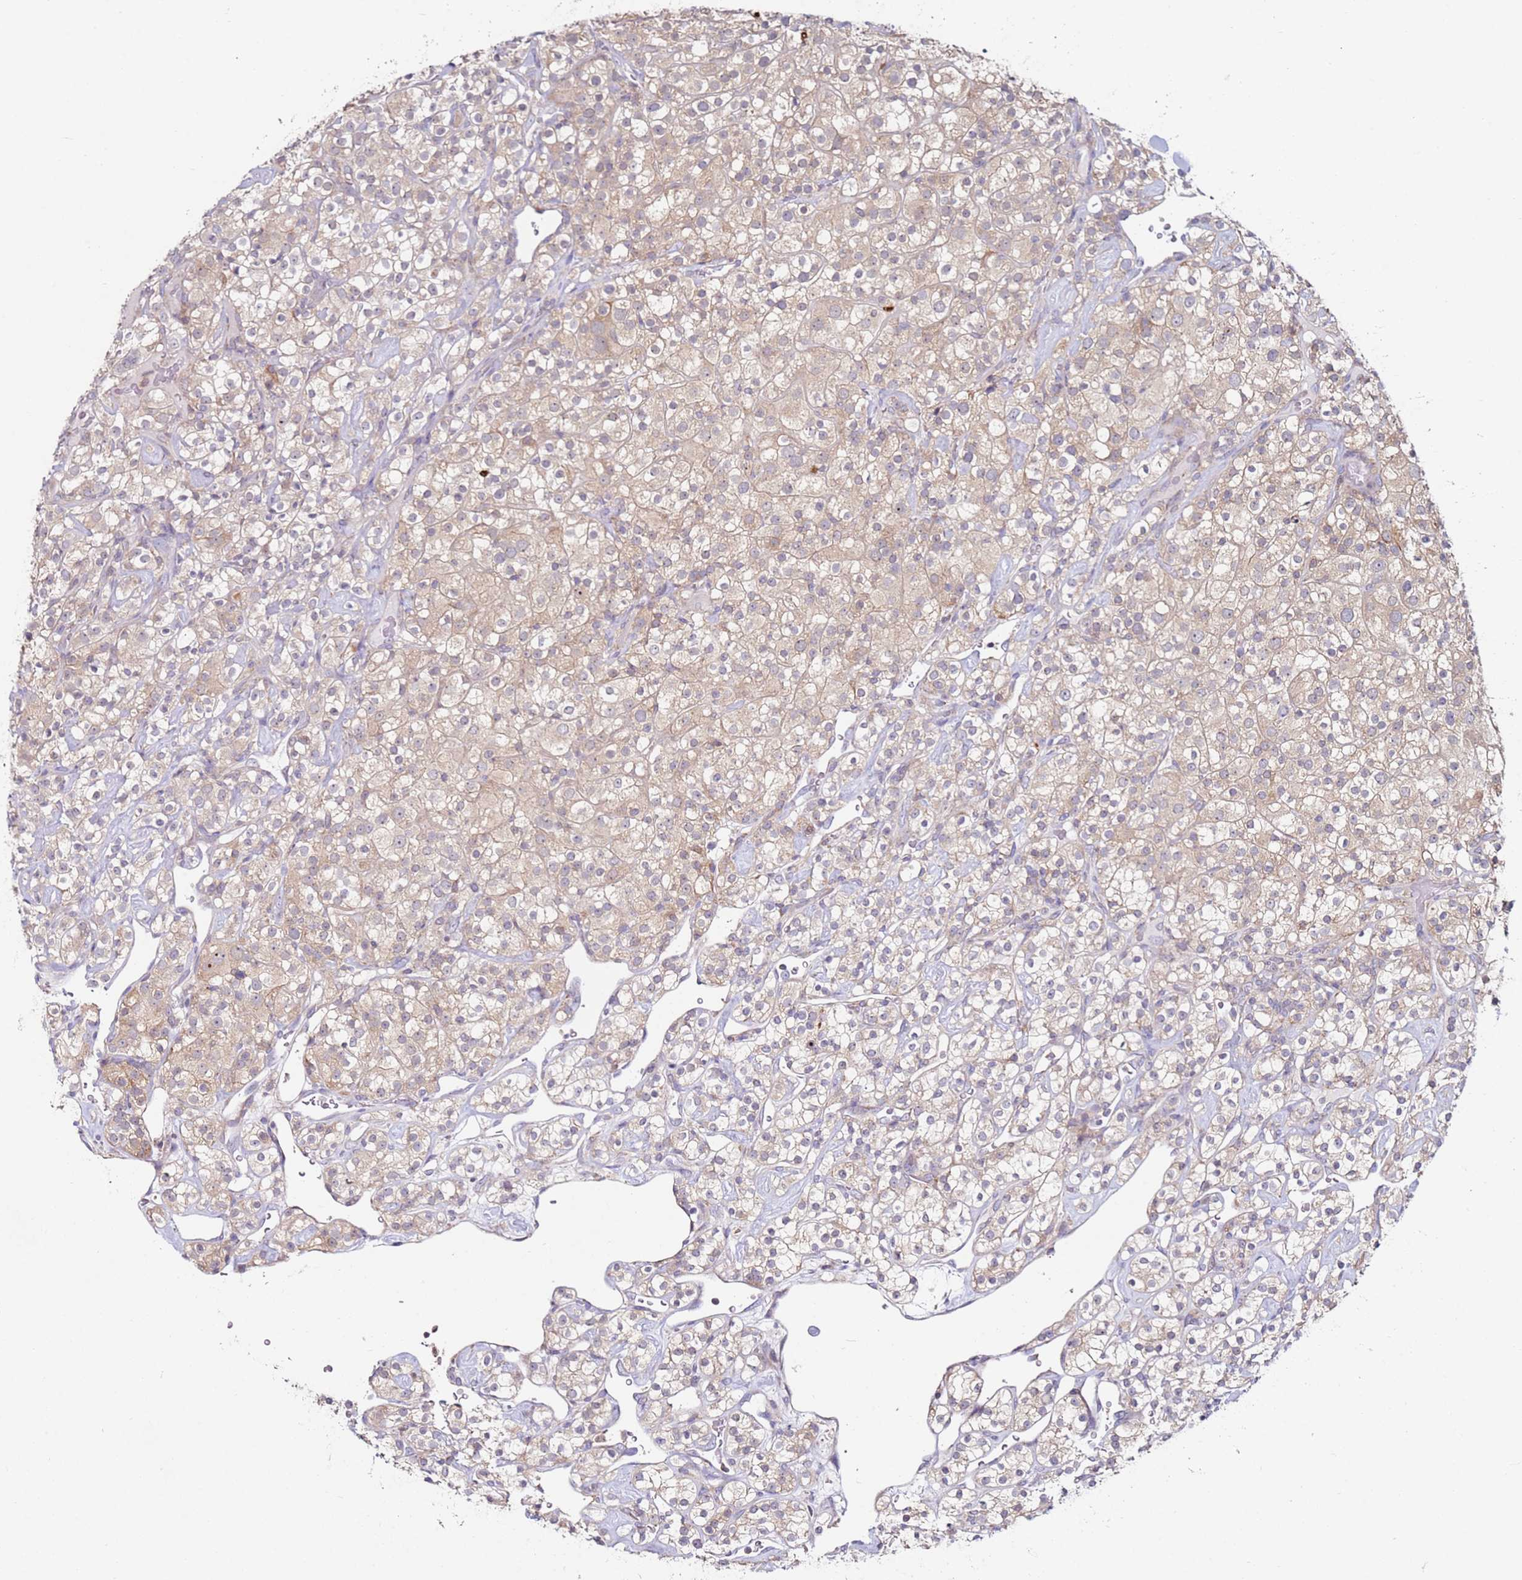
{"staining": {"intensity": "weak", "quantity": ">75%", "location": "cytoplasmic/membranous"}, "tissue": "renal cancer", "cell_type": "Tumor cells", "image_type": "cancer", "snomed": [{"axis": "morphology", "description": "Adenocarcinoma, NOS"}, {"axis": "topography", "description": "Kidney"}], "caption": "Protein analysis of renal adenocarcinoma tissue reveals weak cytoplasmic/membranous staining in about >75% of tumor cells. Ihc stains the protein of interest in brown and the nuclei are stained blue.", "gene": "CNOT9", "patient": {"sex": "male", "age": 77}}